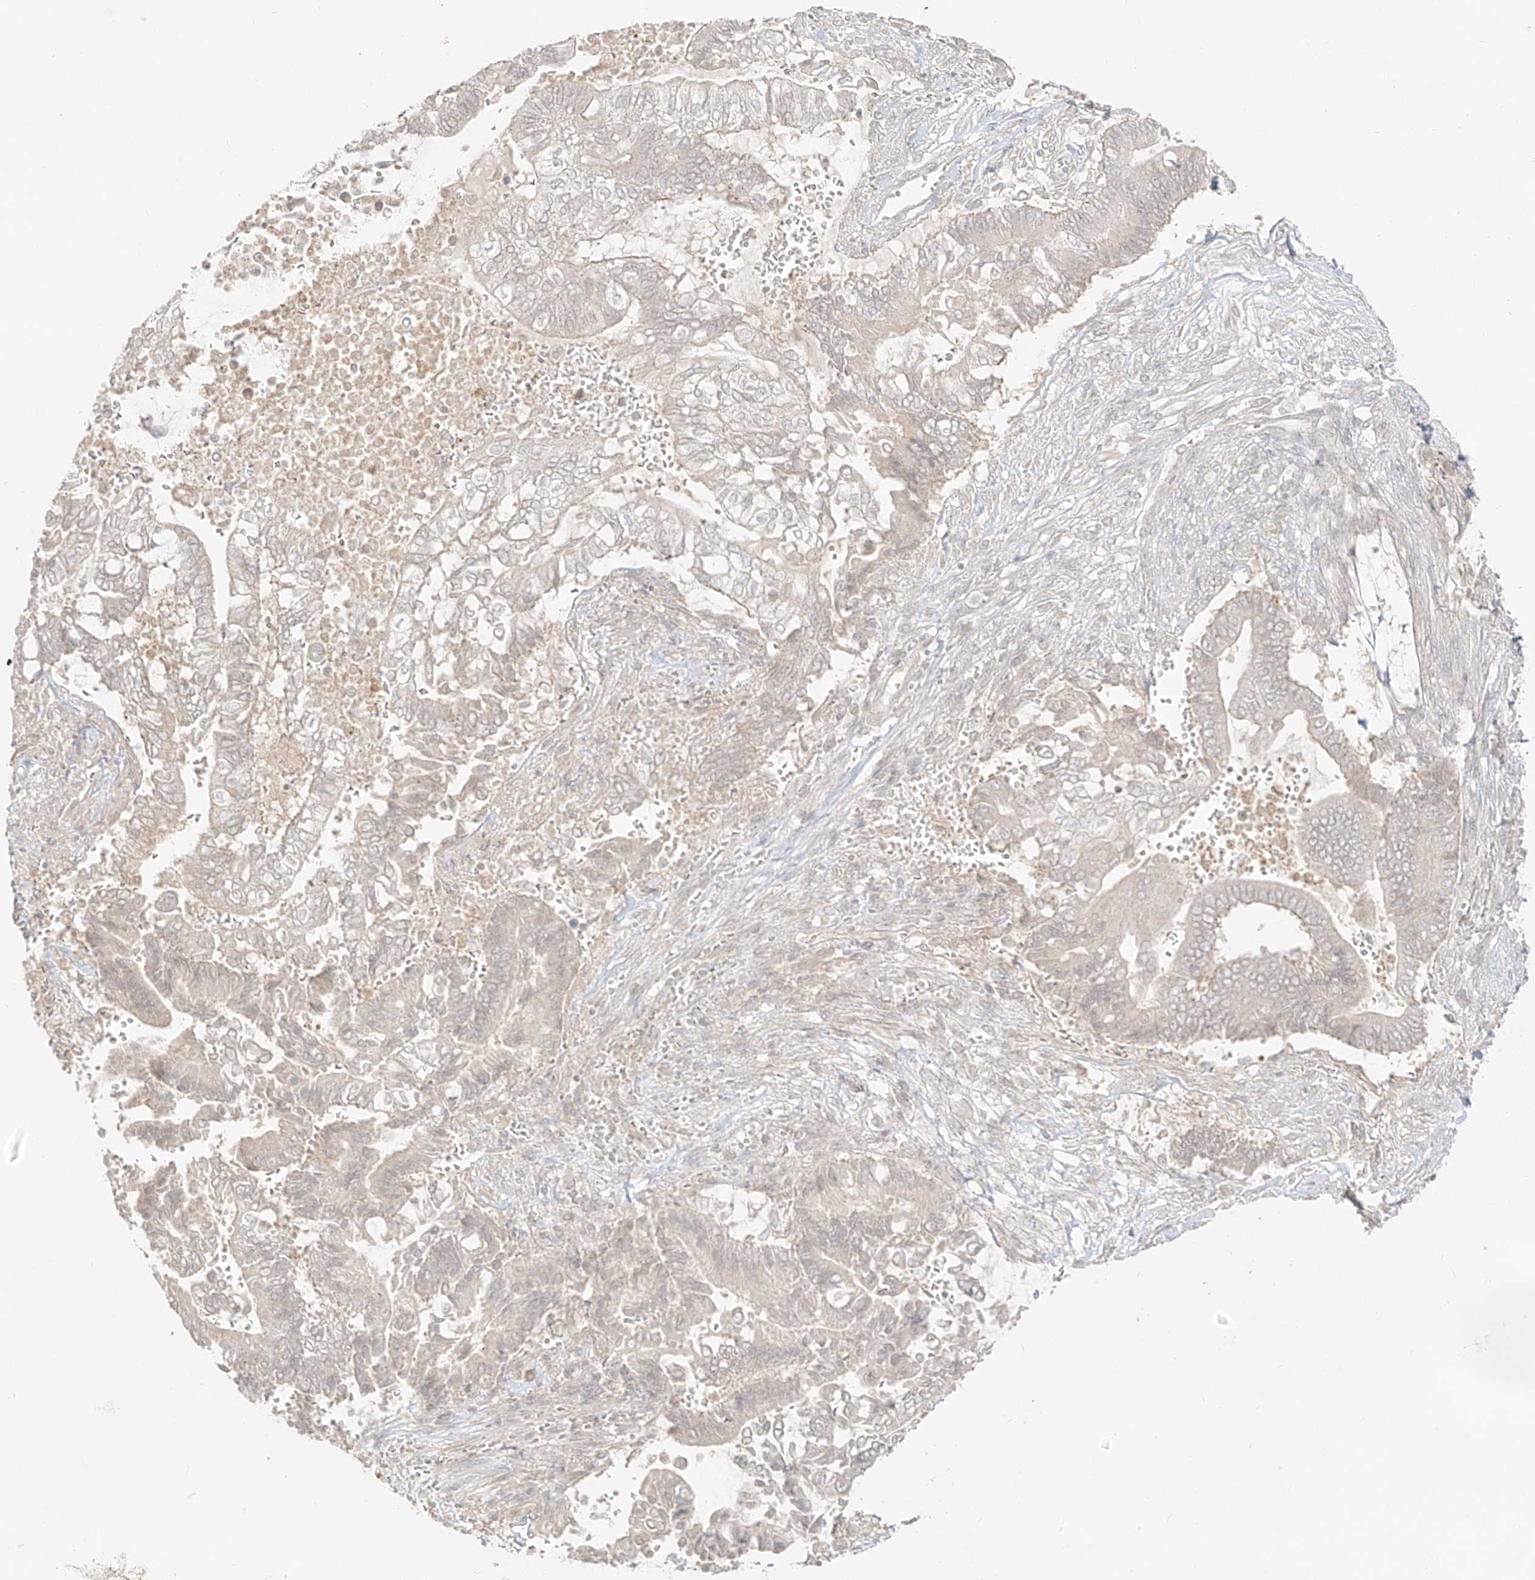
{"staining": {"intensity": "negative", "quantity": "none", "location": "none"}, "tissue": "pancreatic cancer", "cell_type": "Tumor cells", "image_type": "cancer", "snomed": [{"axis": "morphology", "description": "Adenocarcinoma, NOS"}, {"axis": "topography", "description": "Pancreas"}], "caption": "IHC micrograph of pancreatic adenocarcinoma stained for a protein (brown), which exhibits no staining in tumor cells. (Brightfield microscopy of DAB immunohistochemistry (IHC) at high magnification).", "gene": "LIPT1", "patient": {"sex": "male", "age": 68}}